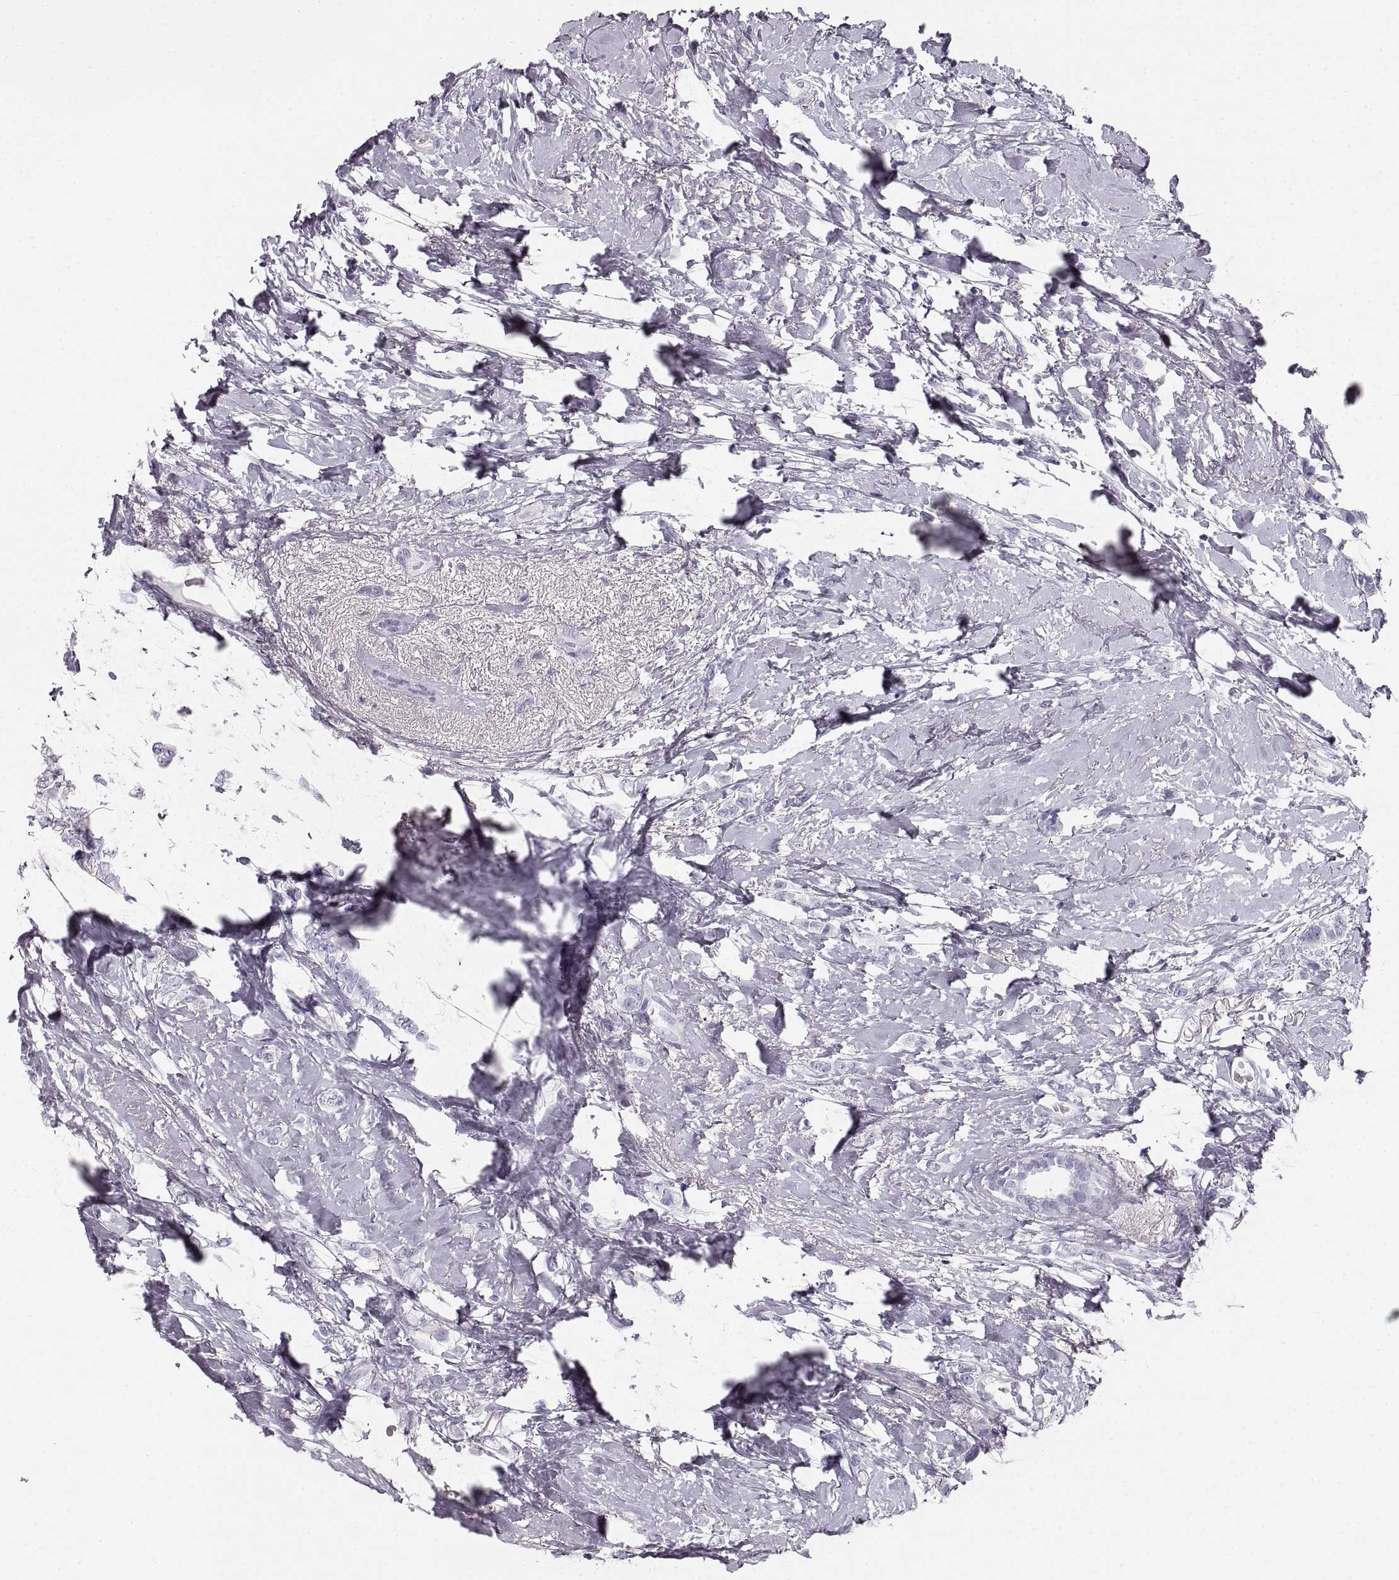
{"staining": {"intensity": "negative", "quantity": "none", "location": "none"}, "tissue": "breast cancer", "cell_type": "Tumor cells", "image_type": "cancer", "snomed": [{"axis": "morphology", "description": "Lobular carcinoma"}, {"axis": "topography", "description": "Breast"}], "caption": "Immunohistochemistry of breast cancer reveals no expression in tumor cells.", "gene": "CRYAA", "patient": {"sex": "female", "age": 66}}